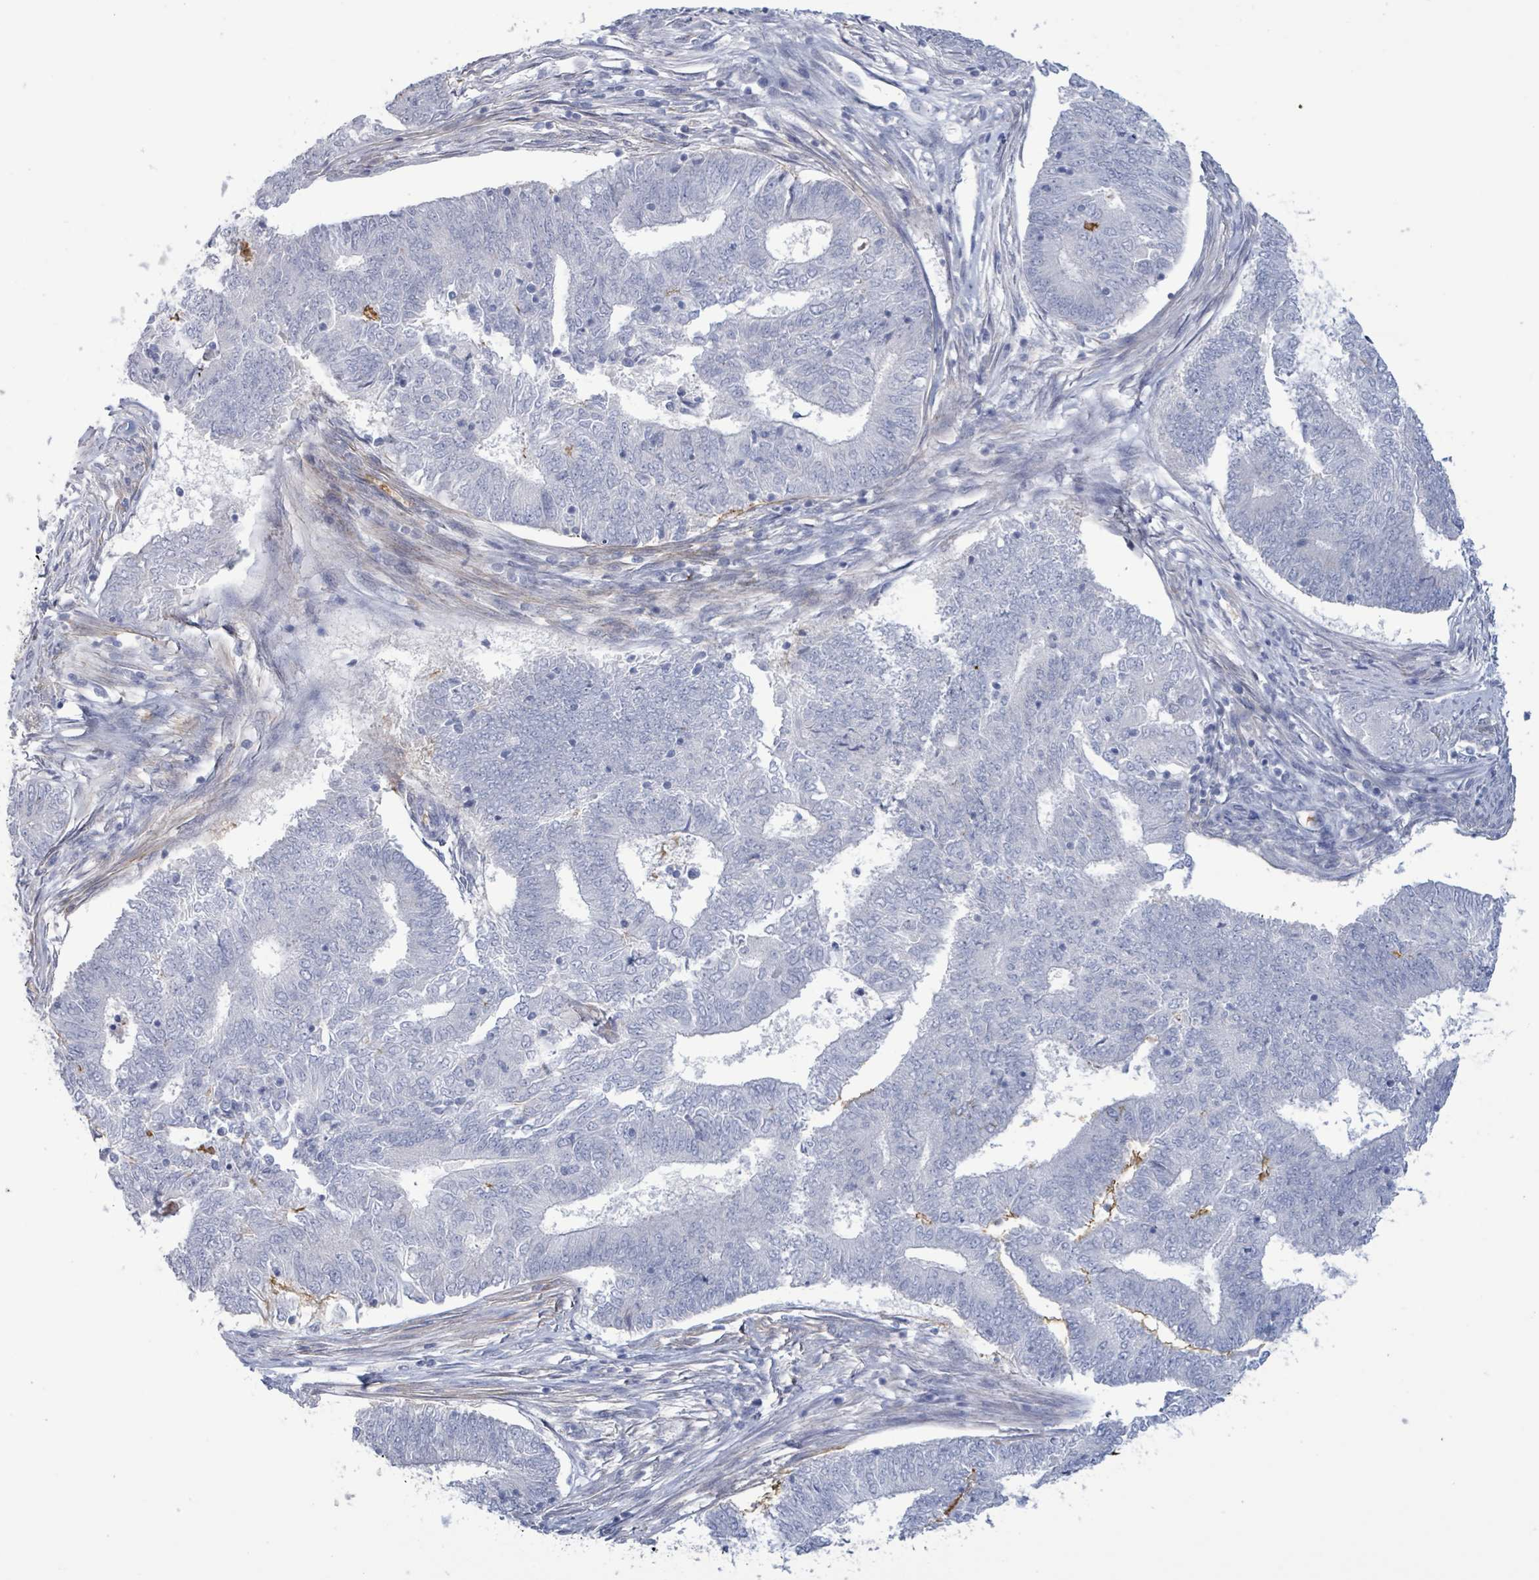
{"staining": {"intensity": "negative", "quantity": "none", "location": "none"}, "tissue": "endometrial cancer", "cell_type": "Tumor cells", "image_type": "cancer", "snomed": [{"axis": "morphology", "description": "Adenocarcinoma, NOS"}, {"axis": "topography", "description": "Endometrium"}], "caption": "Protein analysis of endometrial cancer (adenocarcinoma) demonstrates no significant expression in tumor cells.", "gene": "PKLR", "patient": {"sex": "female", "age": 62}}